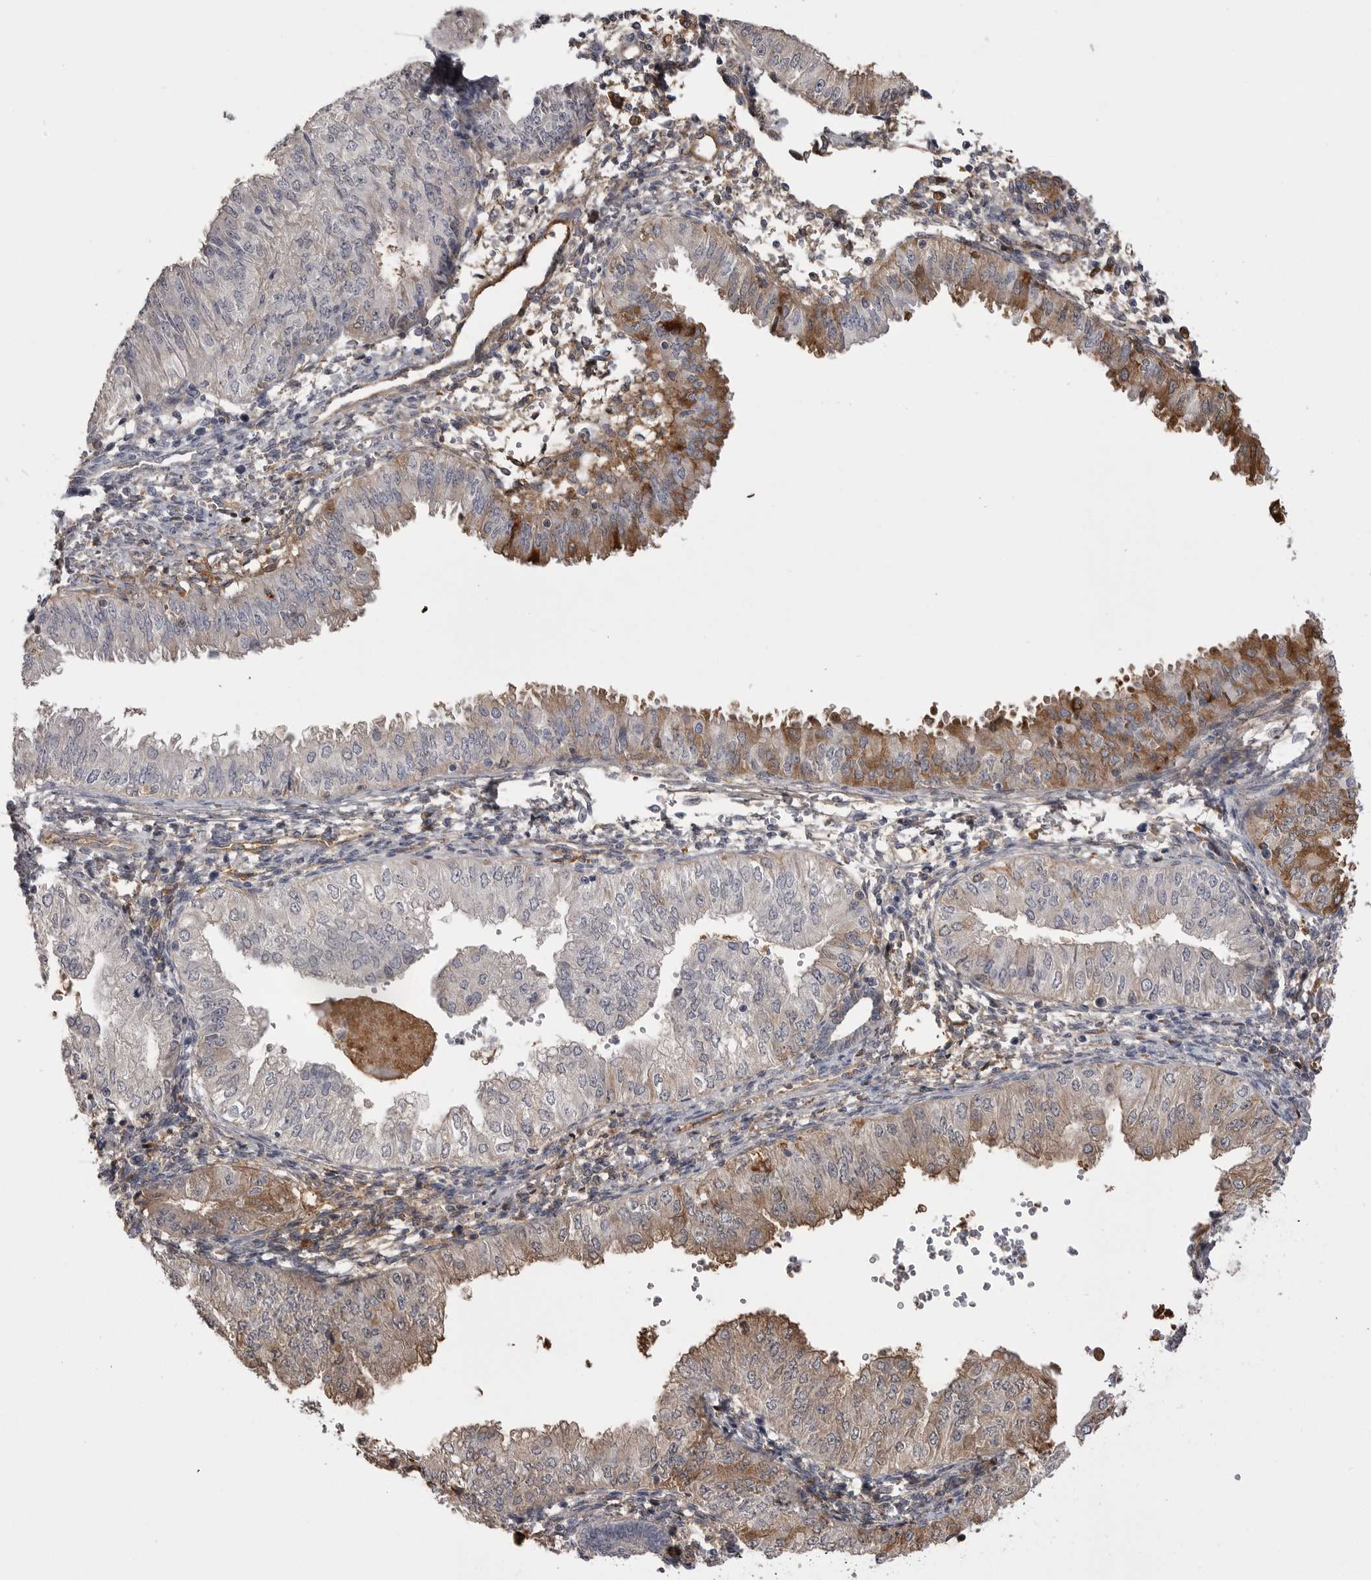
{"staining": {"intensity": "moderate", "quantity": "<25%", "location": "cytoplasmic/membranous"}, "tissue": "endometrial cancer", "cell_type": "Tumor cells", "image_type": "cancer", "snomed": [{"axis": "morphology", "description": "Normal tissue, NOS"}, {"axis": "morphology", "description": "Adenocarcinoma, NOS"}, {"axis": "topography", "description": "Endometrium"}], "caption": "A brown stain labels moderate cytoplasmic/membranous expression of a protein in human endometrial adenocarcinoma tumor cells.", "gene": "AHSG", "patient": {"sex": "female", "age": 53}}